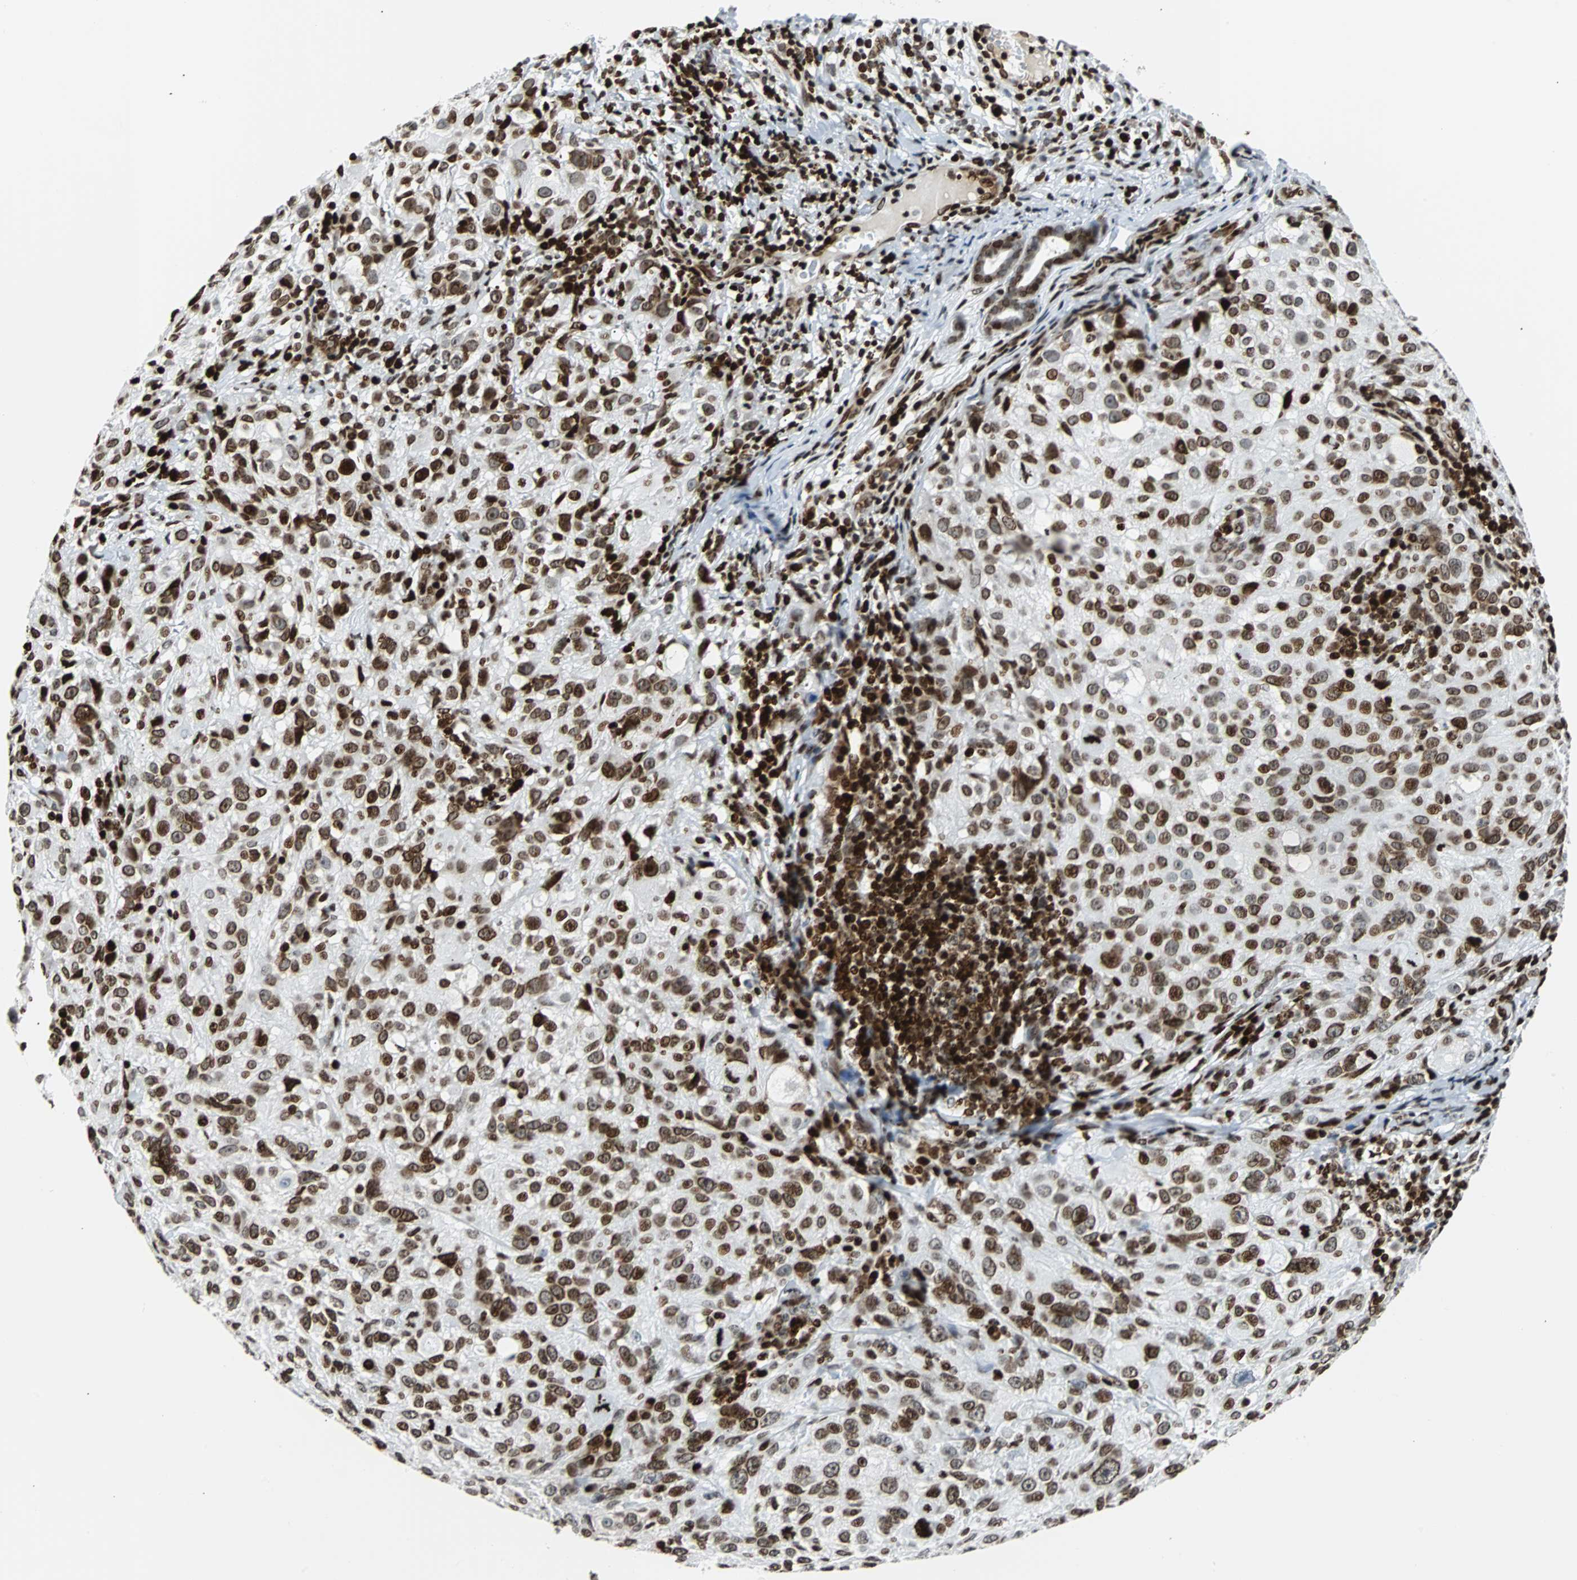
{"staining": {"intensity": "strong", "quantity": ">75%", "location": "nuclear"}, "tissue": "melanoma", "cell_type": "Tumor cells", "image_type": "cancer", "snomed": [{"axis": "morphology", "description": "Necrosis, NOS"}, {"axis": "morphology", "description": "Malignant melanoma, NOS"}, {"axis": "topography", "description": "Skin"}], "caption": "Tumor cells reveal high levels of strong nuclear positivity in about >75% of cells in malignant melanoma.", "gene": "ZNF131", "patient": {"sex": "female", "age": 87}}